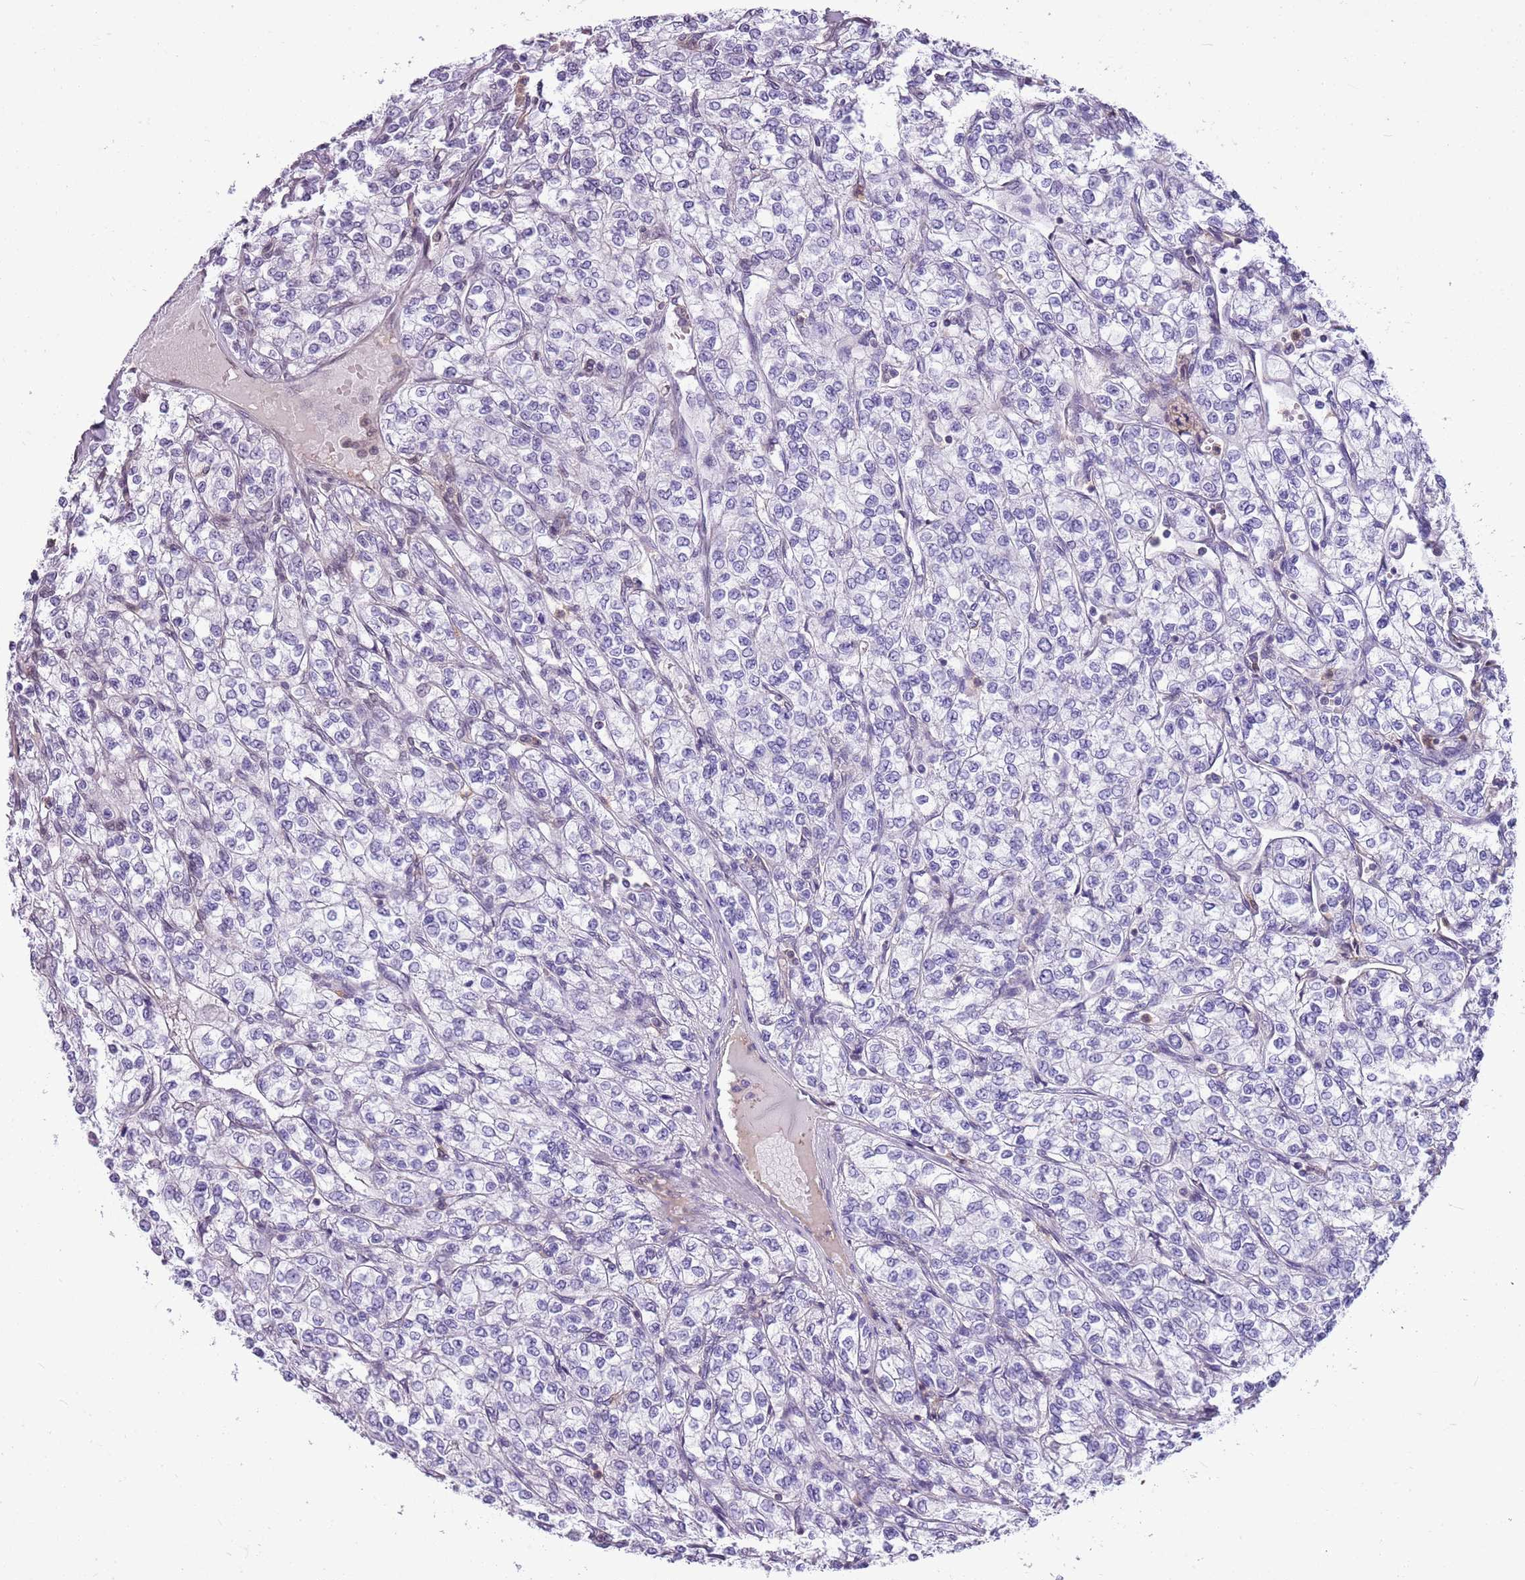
{"staining": {"intensity": "negative", "quantity": "none", "location": "none"}, "tissue": "renal cancer", "cell_type": "Tumor cells", "image_type": "cancer", "snomed": [{"axis": "morphology", "description": "Adenocarcinoma, NOS"}, {"axis": "topography", "description": "Kidney"}], "caption": "High magnification brightfield microscopy of renal cancer (adenocarcinoma) stained with DAB (3,3'-diaminobenzidine) (brown) and counterstained with hematoxylin (blue): tumor cells show no significant staining.", "gene": "DHX32", "patient": {"sex": "male", "age": 80}}